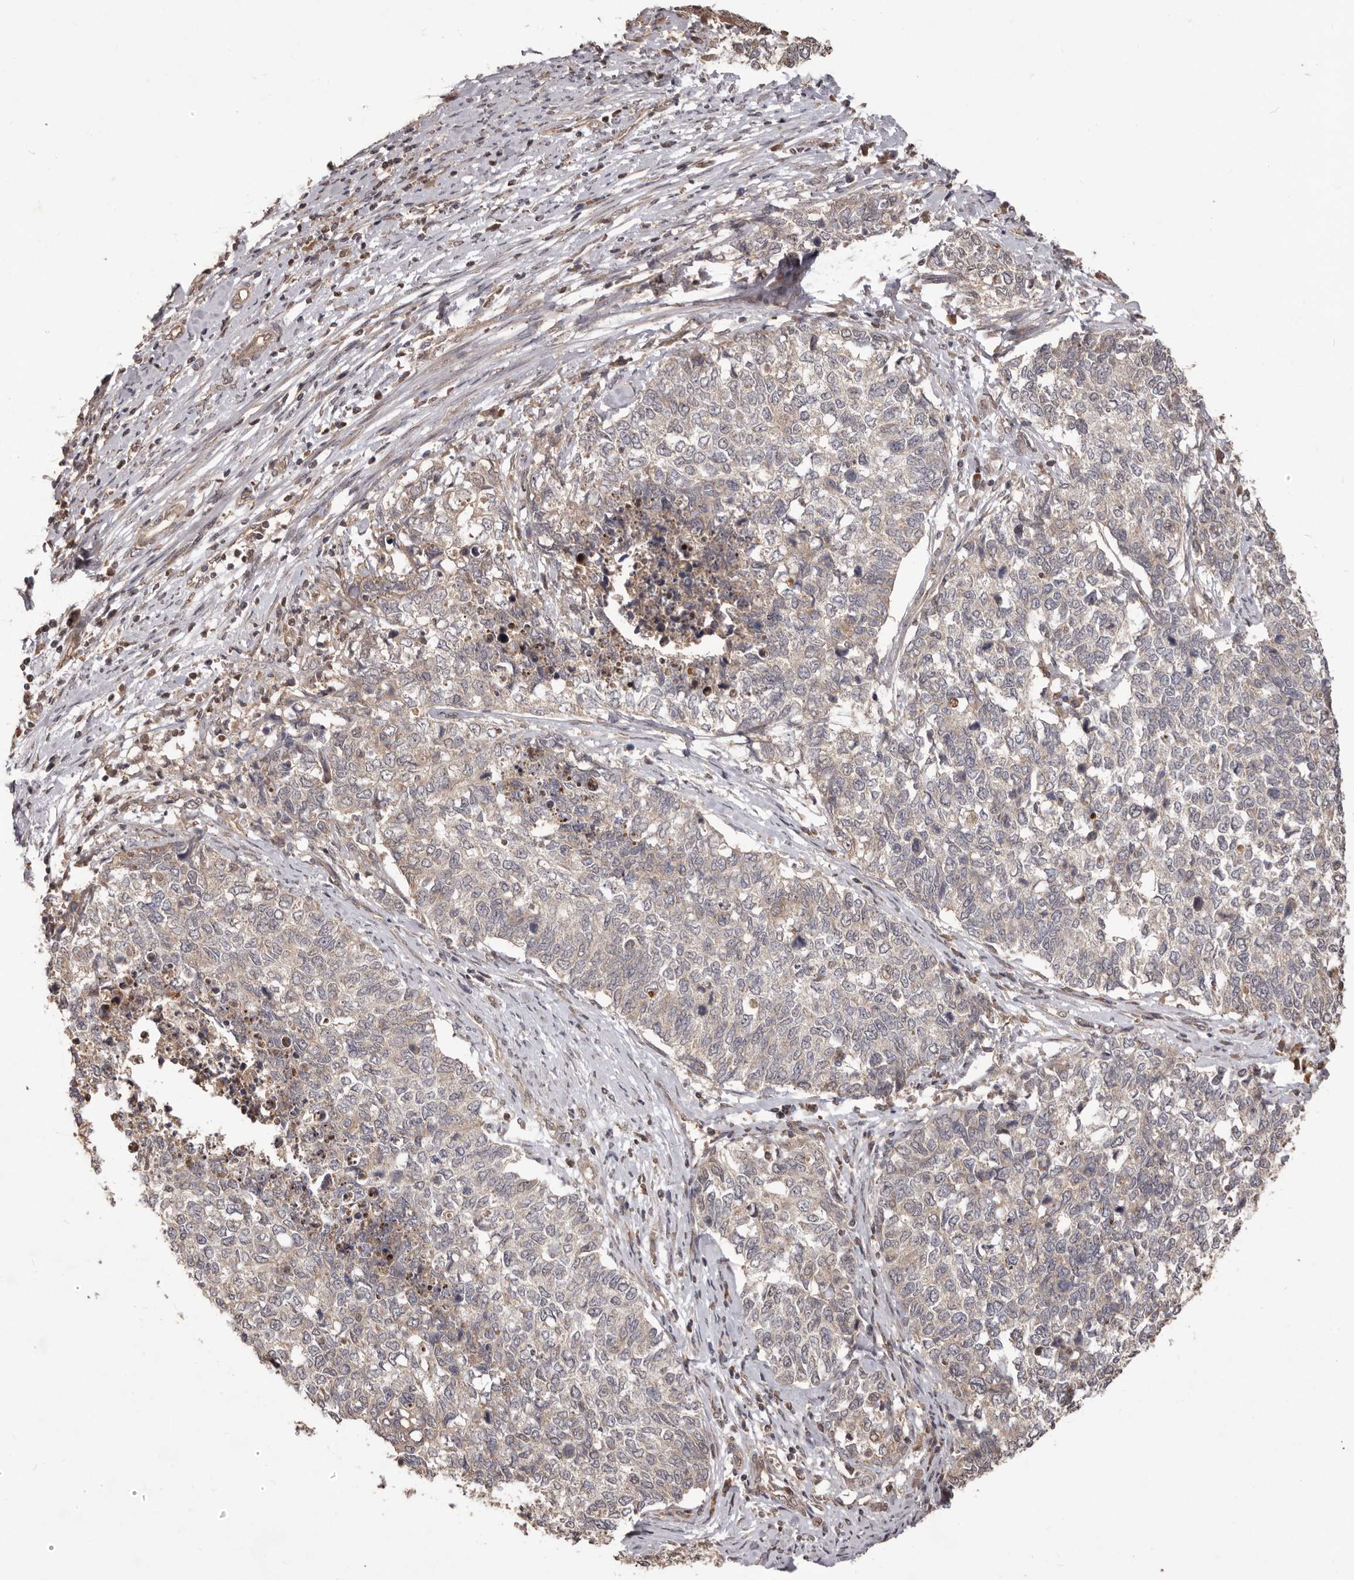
{"staining": {"intensity": "weak", "quantity": "<25%", "location": "cytoplasmic/membranous"}, "tissue": "cervical cancer", "cell_type": "Tumor cells", "image_type": "cancer", "snomed": [{"axis": "morphology", "description": "Squamous cell carcinoma, NOS"}, {"axis": "topography", "description": "Cervix"}], "caption": "A high-resolution image shows IHC staining of squamous cell carcinoma (cervical), which reveals no significant positivity in tumor cells.", "gene": "MTO1", "patient": {"sex": "female", "age": 63}}